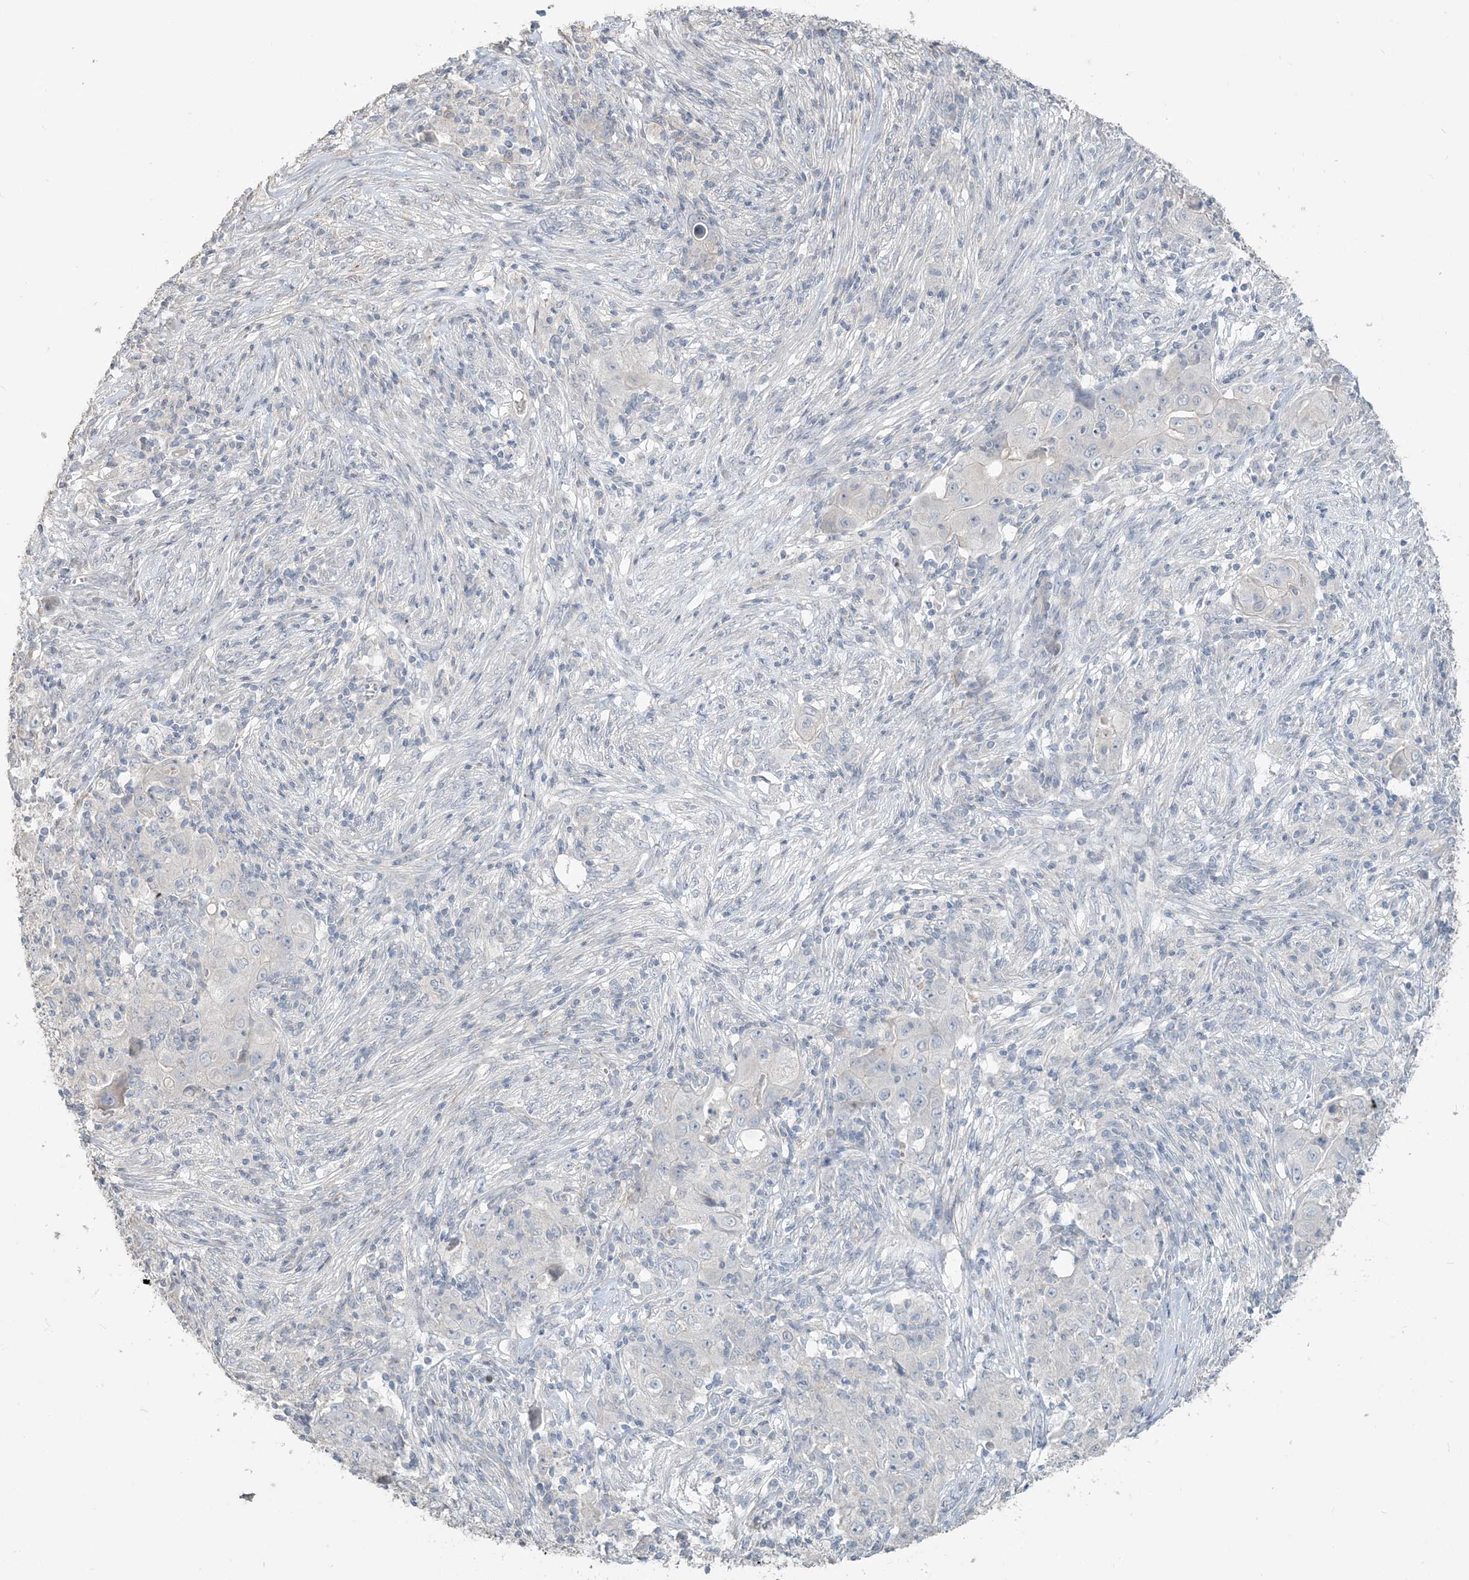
{"staining": {"intensity": "negative", "quantity": "none", "location": "none"}, "tissue": "ovarian cancer", "cell_type": "Tumor cells", "image_type": "cancer", "snomed": [{"axis": "morphology", "description": "Carcinoma, endometroid"}, {"axis": "topography", "description": "Ovary"}], "caption": "The image exhibits no staining of tumor cells in ovarian cancer (endometroid carcinoma).", "gene": "NPHS2", "patient": {"sex": "female", "age": 42}}